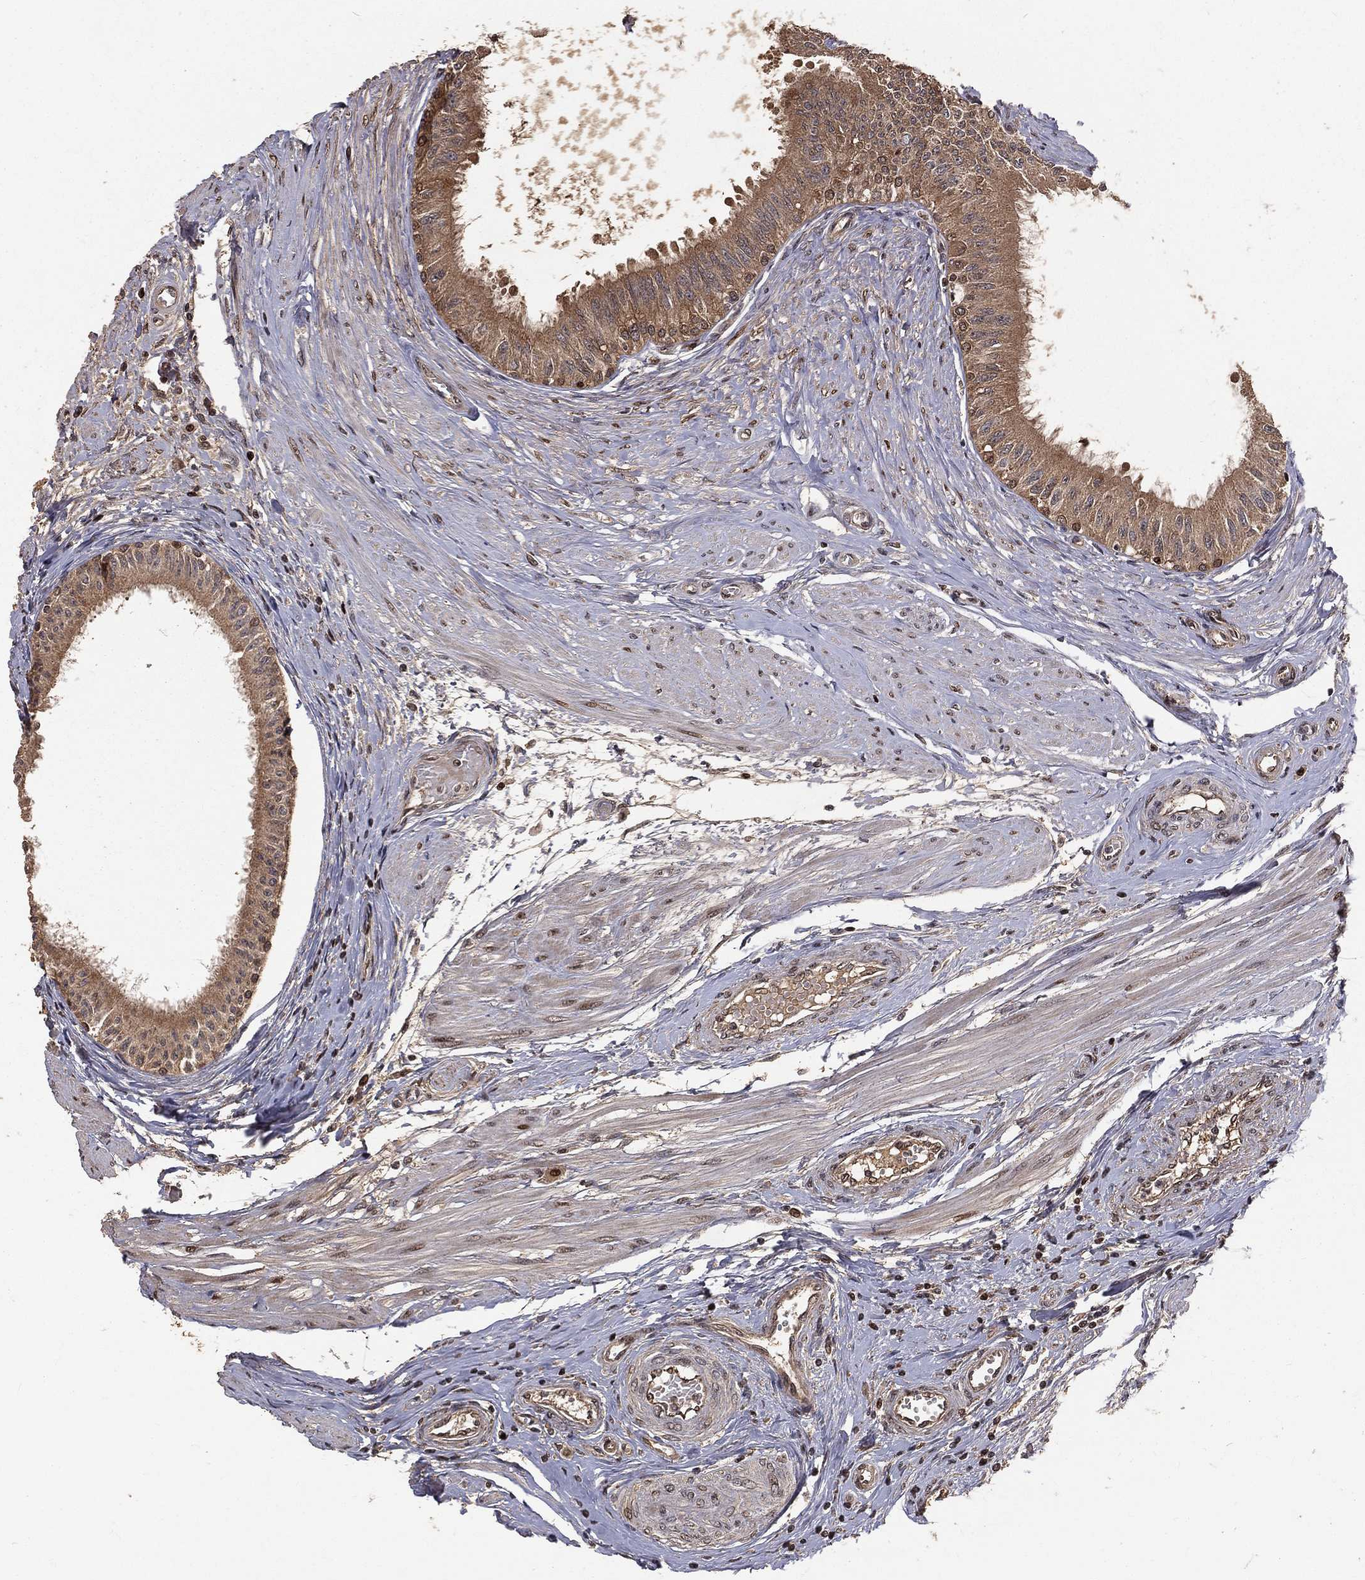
{"staining": {"intensity": "strong", "quantity": "<25%", "location": "cytoplasmic/membranous"}, "tissue": "epididymis", "cell_type": "Glandular cells", "image_type": "normal", "snomed": [{"axis": "morphology", "description": "Normal tissue, NOS"}, {"axis": "morphology", "description": "Seminoma, NOS"}, {"axis": "topography", "description": "Testis"}, {"axis": "topography", "description": "Epididymis"}], "caption": "There is medium levels of strong cytoplasmic/membranous expression in glandular cells of benign epididymis, as demonstrated by immunohistochemical staining (brown color).", "gene": "MAPK1", "patient": {"sex": "male", "age": 61}}